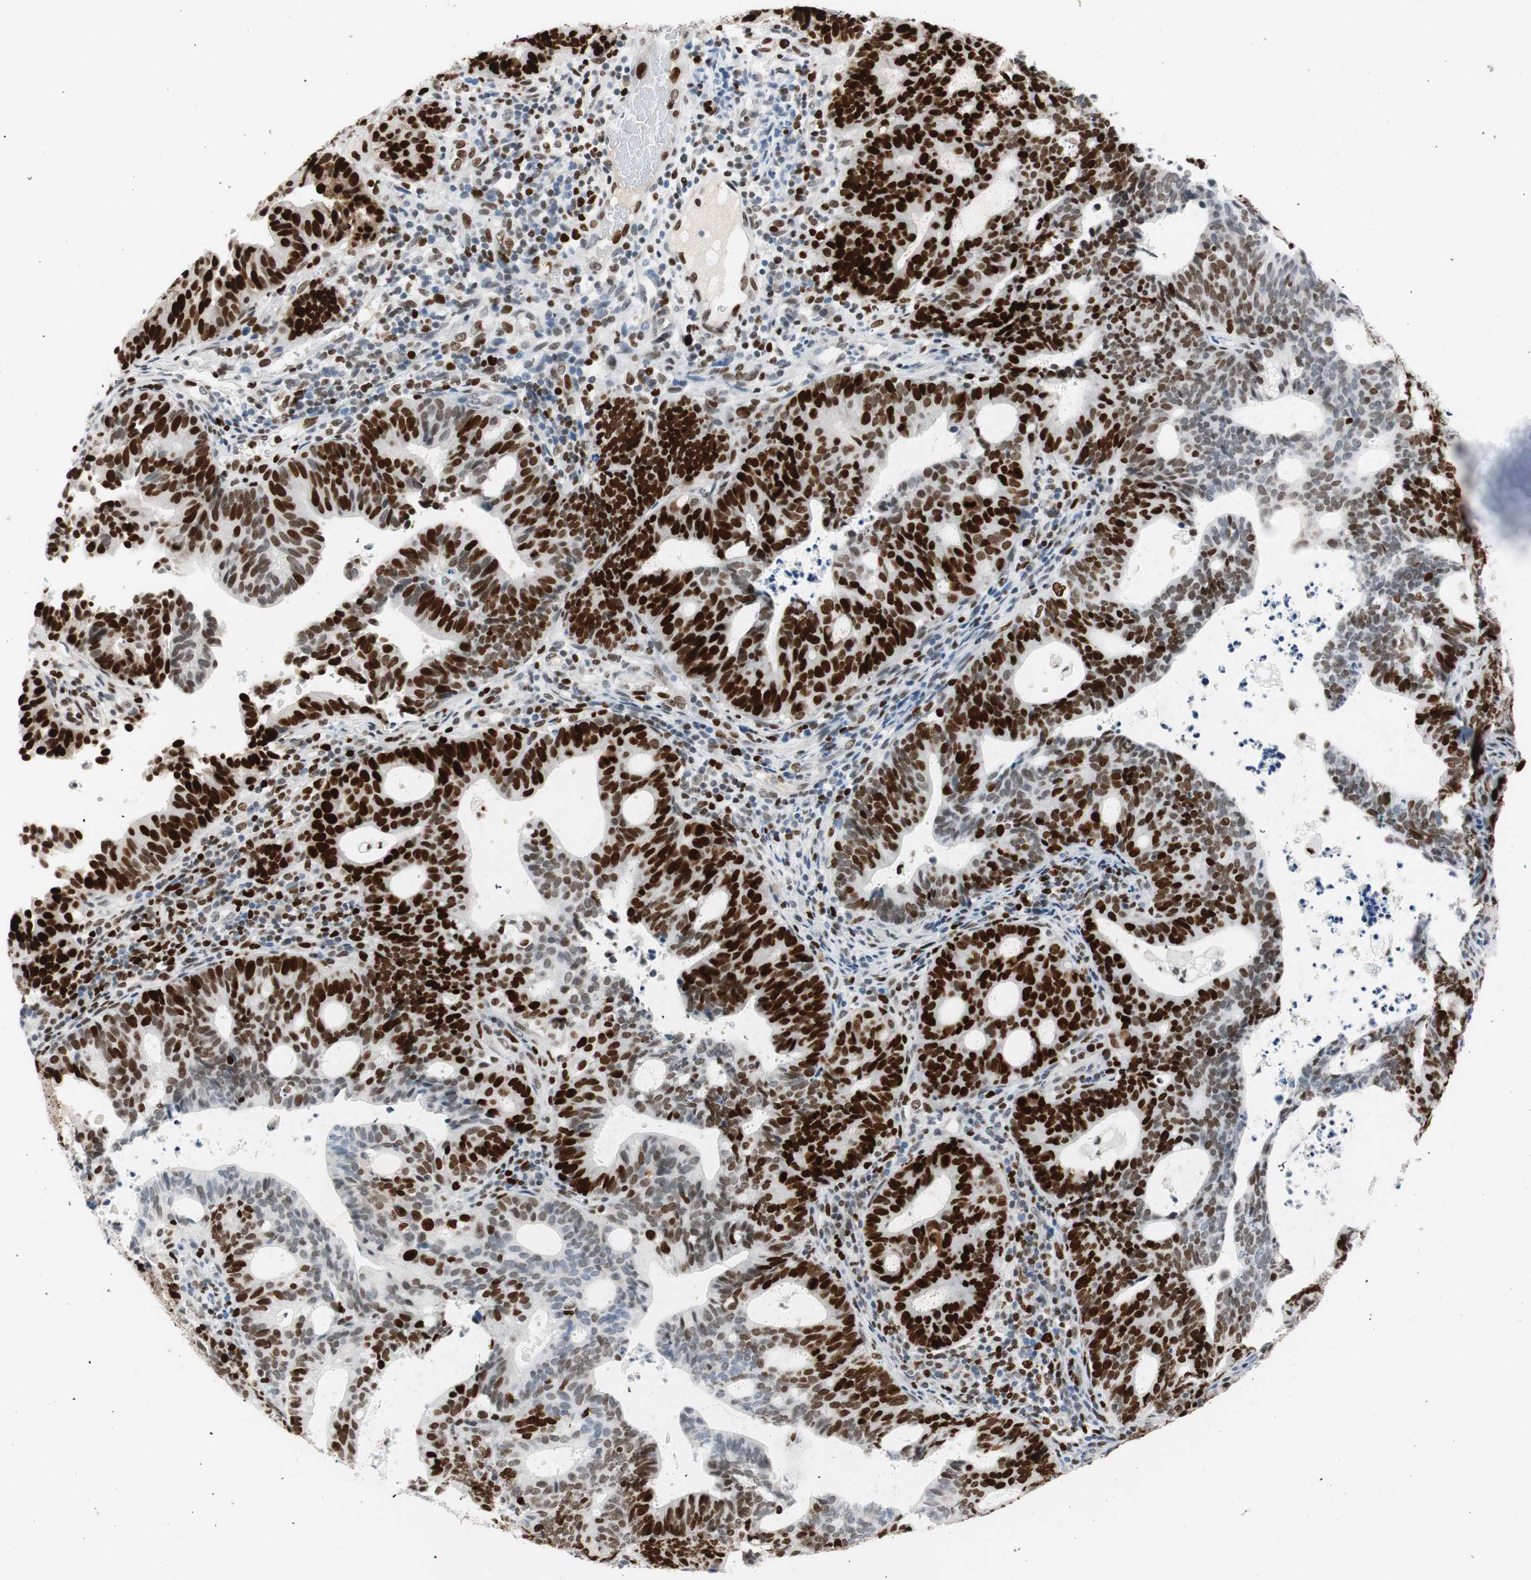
{"staining": {"intensity": "strong", "quantity": "25%-75%", "location": "nuclear"}, "tissue": "endometrial cancer", "cell_type": "Tumor cells", "image_type": "cancer", "snomed": [{"axis": "morphology", "description": "Adenocarcinoma, NOS"}, {"axis": "topography", "description": "Uterus"}], "caption": "DAB (3,3'-diaminobenzidine) immunohistochemical staining of human endometrial adenocarcinoma shows strong nuclear protein positivity in about 25%-75% of tumor cells. Using DAB (3,3'-diaminobenzidine) (brown) and hematoxylin (blue) stains, captured at high magnification using brightfield microscopy.", "gene": "EZH2", "patient": {"sex": "female", "age": 83}}